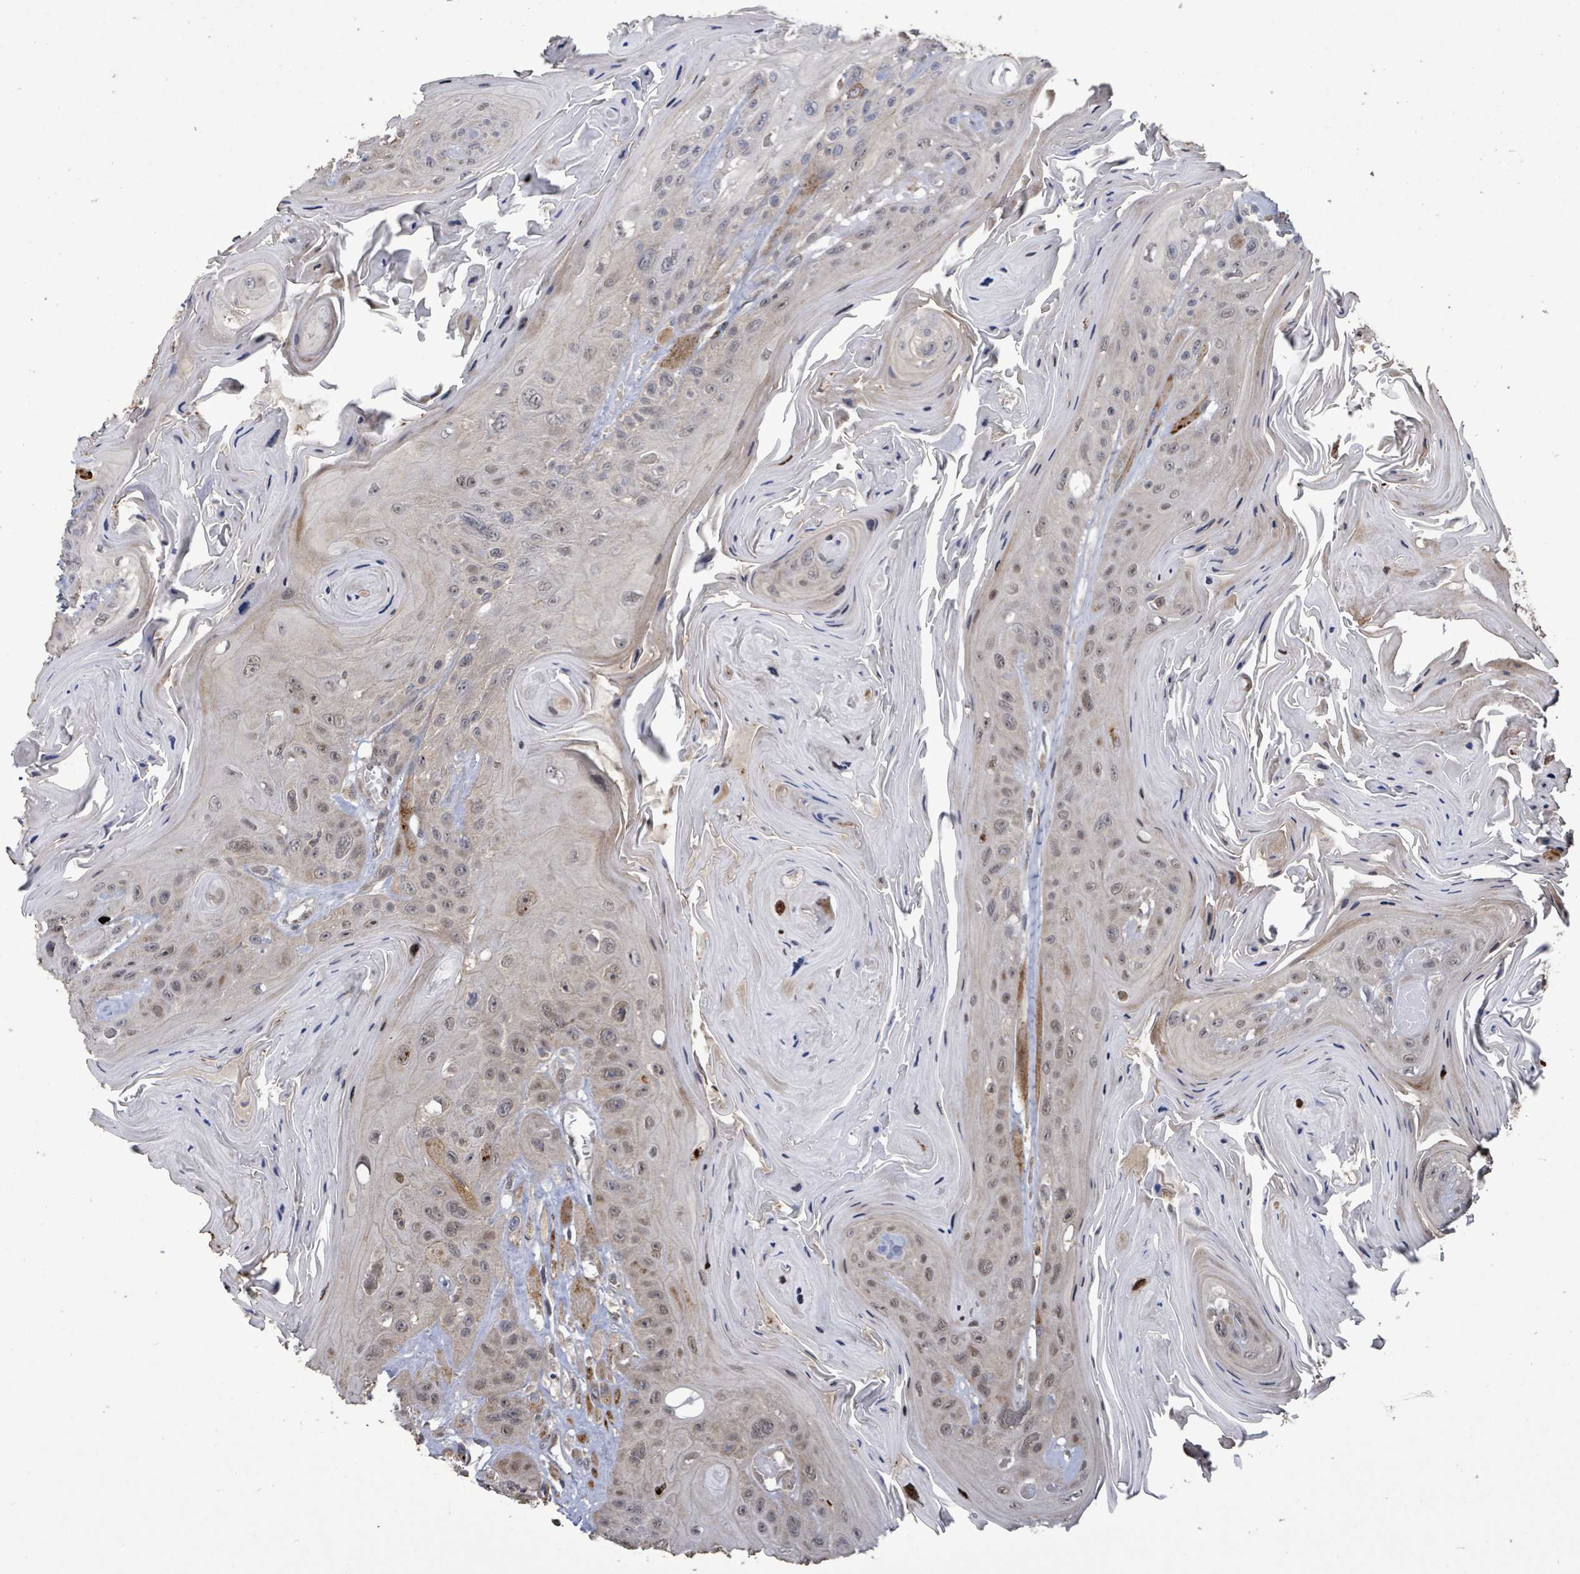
{"staining": {"intensity": "weak", "quantity": "<25%", "location": "cytoplasmic/membranous,nuclear"}, "tissue": "head and neck cancer", "cell_type": "Tumor cells", "image_type": "cancer", "snomed": [{"axis": "morphology", "description": "Squamous cell carcinoma, NOS"}, {"axis": "topography", "description": "Head-Neck"}], "caption": "Head and neck squamous cell carcinoma was stained to show a protein in brown. There is no significant expression in tumor cells.", "gene": "COQ6", "patient": {"sex": "female", "age": 59}}